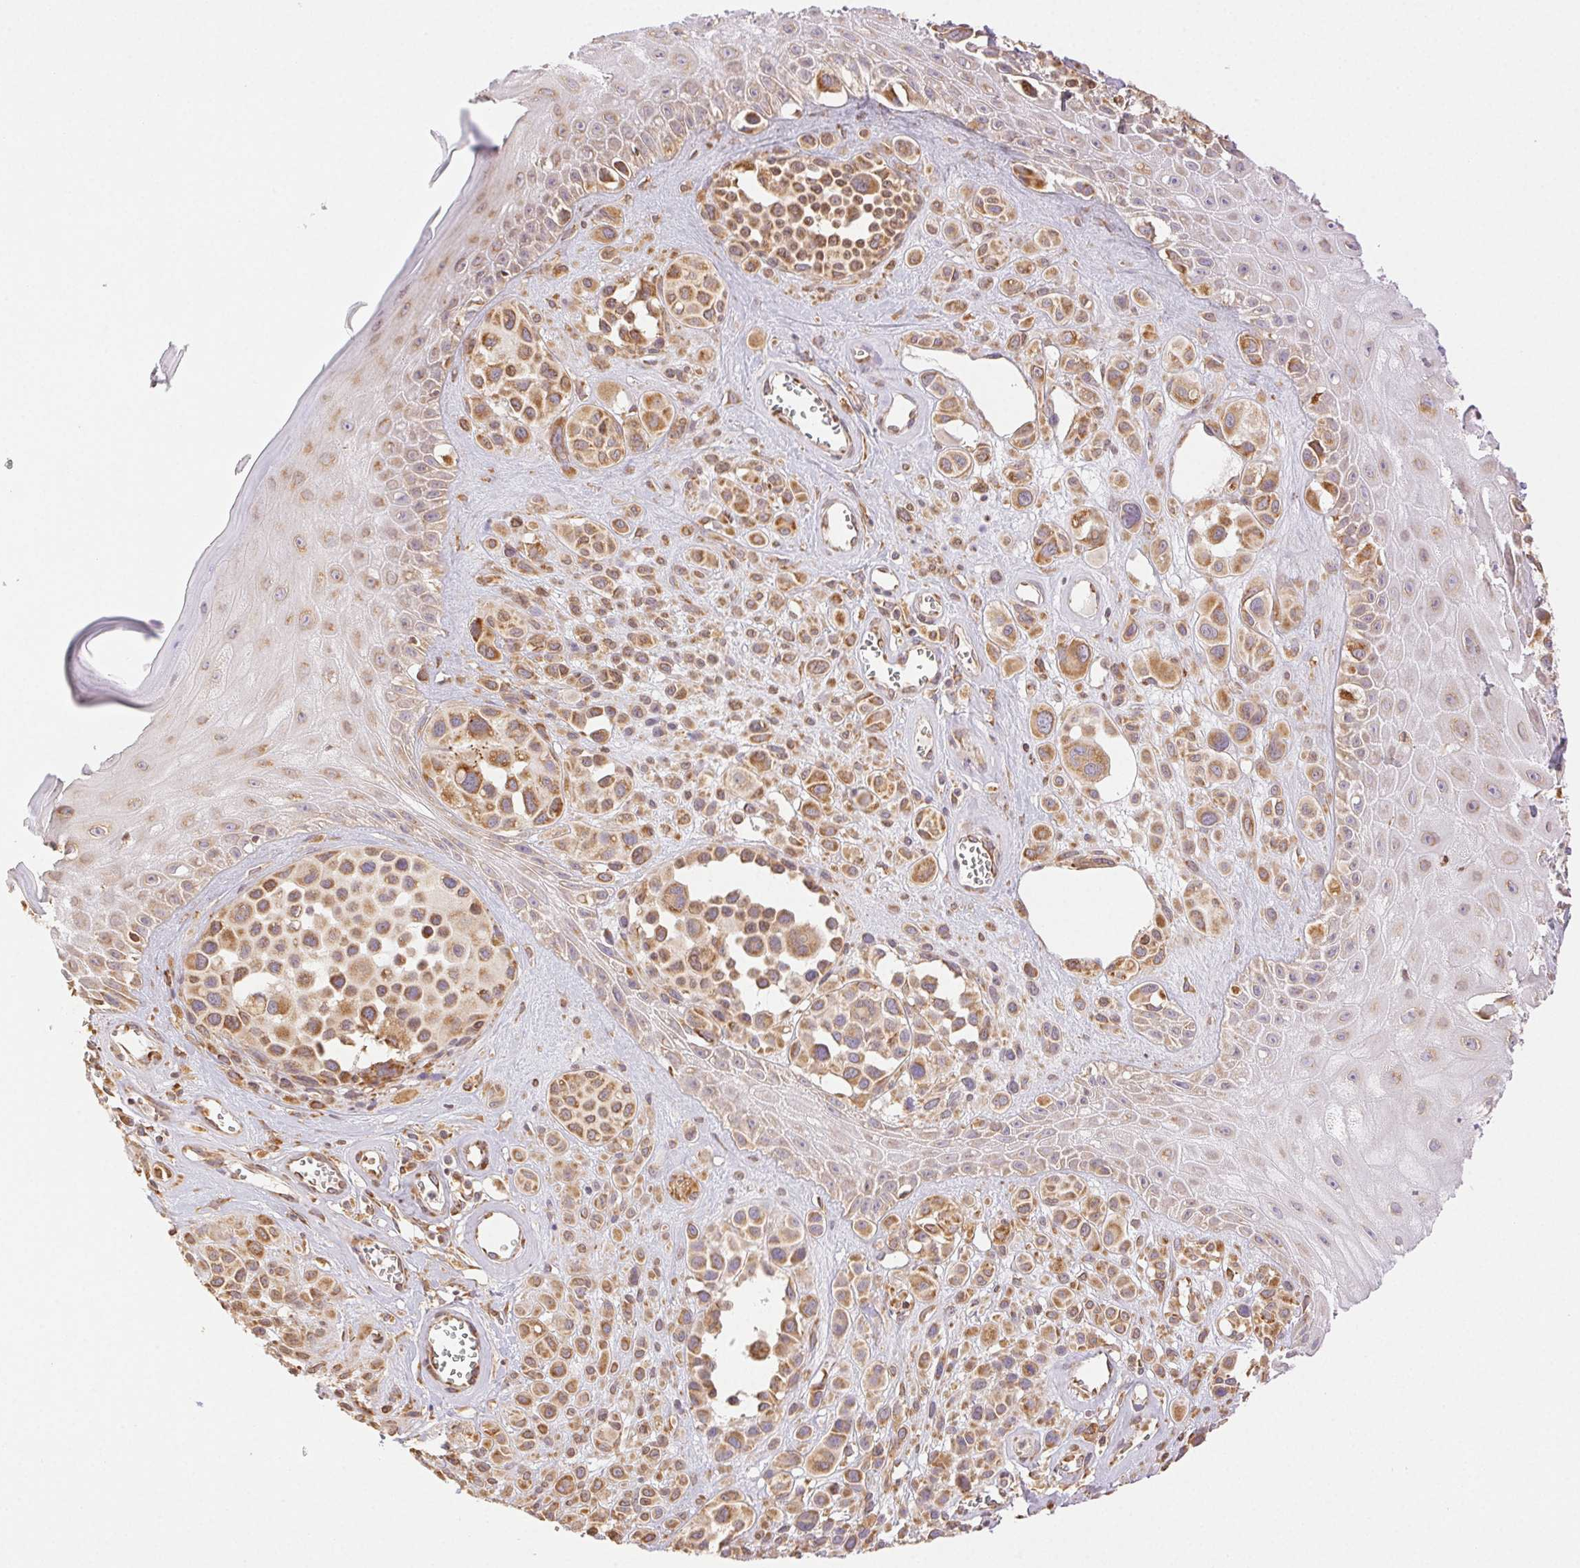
{"staining": {"intensity": "moderate", "quantity": ">75%", "location": "cytoplasmic/membranous"}, "tissue": "melanoma", "cell_type": "Tumor cells", "image_type": "cancer", "snomed": [{"axis": "morphology", "description": "Malignant melanoma, NOS"}, {"axis": "topography", "description": "Skin"}], "caption": "Protein staining of melanoma tissue exhibits moderate cytoplasmic/membranous positivity in about >75% of tumor cells.", "gene": "ENTREP1", "patient": {"sex": "male", "age": 77}}